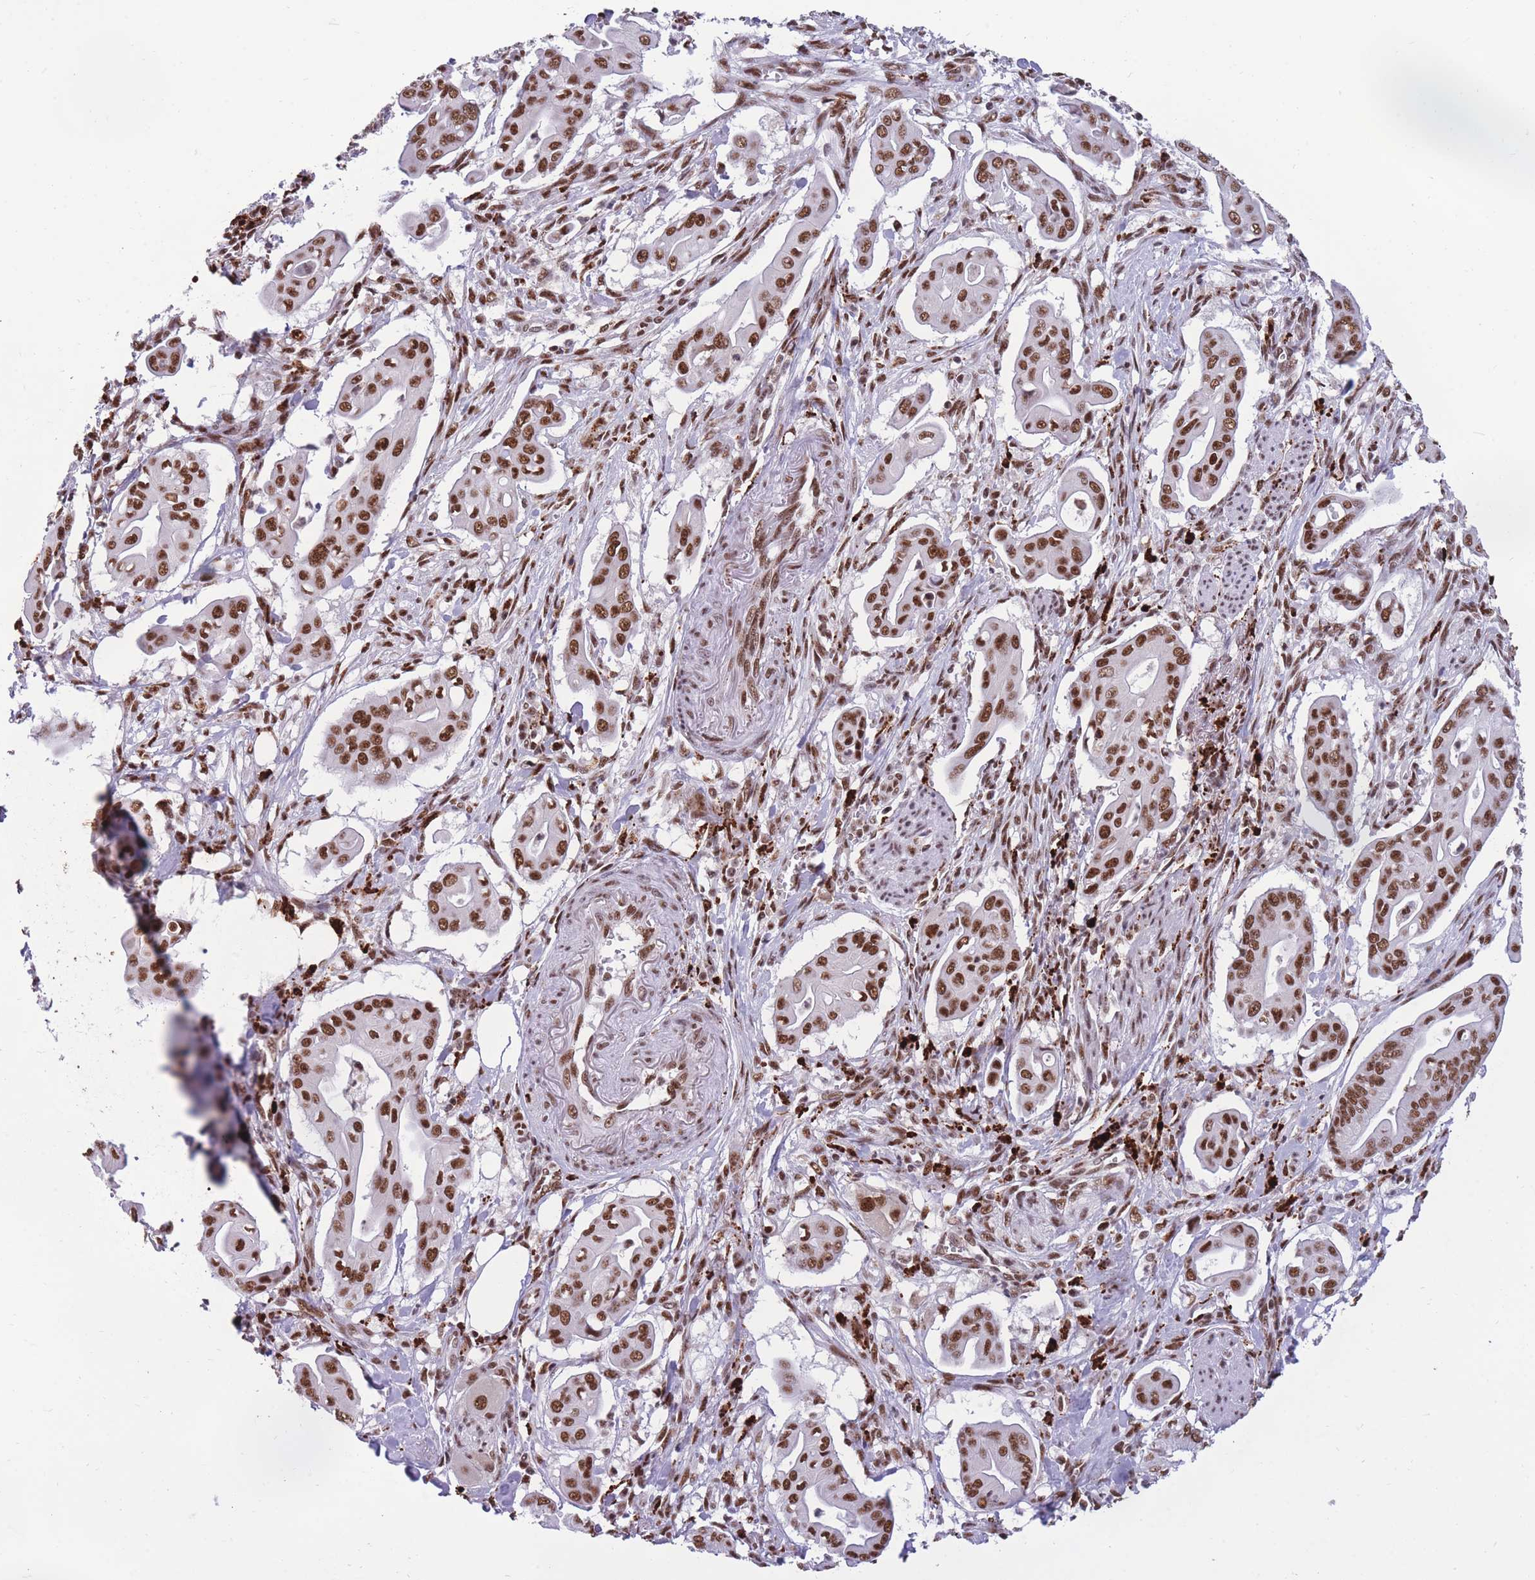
{"staining": {"intensity": "strong", "quantity": ">75%", "location": "nuclear"}, "tissue": "pancreatic cancer", "cell_type": "Tumor cells", "image_type": "cancer", "snomed": [{"axis": "morphology", "description": "Adenocarcinoma, NOS"}, {"axis": "topography", "description": "Pancreas"}], "caption": "This micrograph demonstrates IHC staining of human pancreatic cancer (adenocarcinoma), with high strong nuclear positivity in about >75% of tumor cells.", "gene": "PRPF19", "patient": {"sex": "male", "age": 71}}